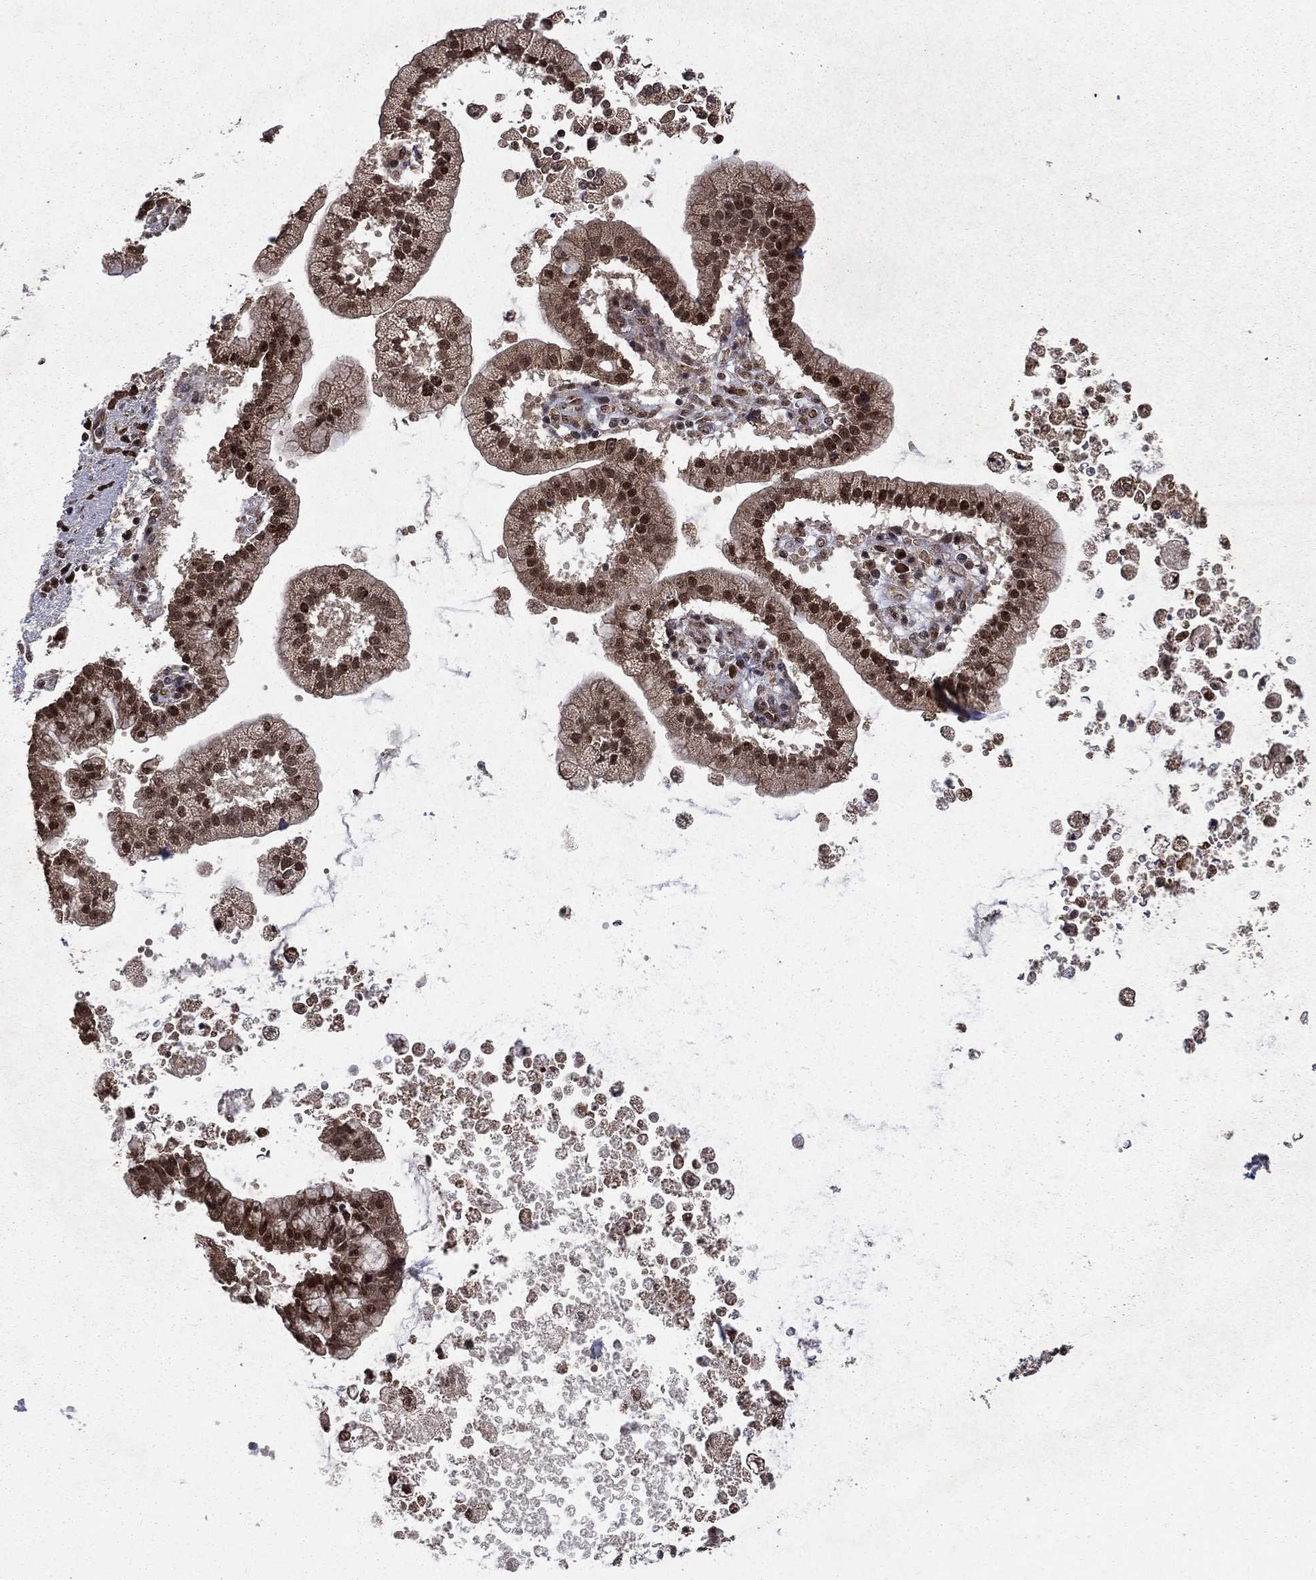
{"staining": {"intensity": "strong", "quantity": ">75%", "location": "nuclear"}, "tissue": "liver cancer", "cell_type": "Tumor cells", "image_type": "cancer", "snomed": [{"axis": "morphology", "description": "Cholangiocarcinoma"}, {"axis": "topography", "description": "Liver"}], "caption": "This photomicrograph shows immunohistochemistry (IHC) staining of liver cancer, with high strong nuclear expression in approximately >75% of tumor cells.", "gene": "JMJD6", "patient": {"sex": "male", "age": 50}}